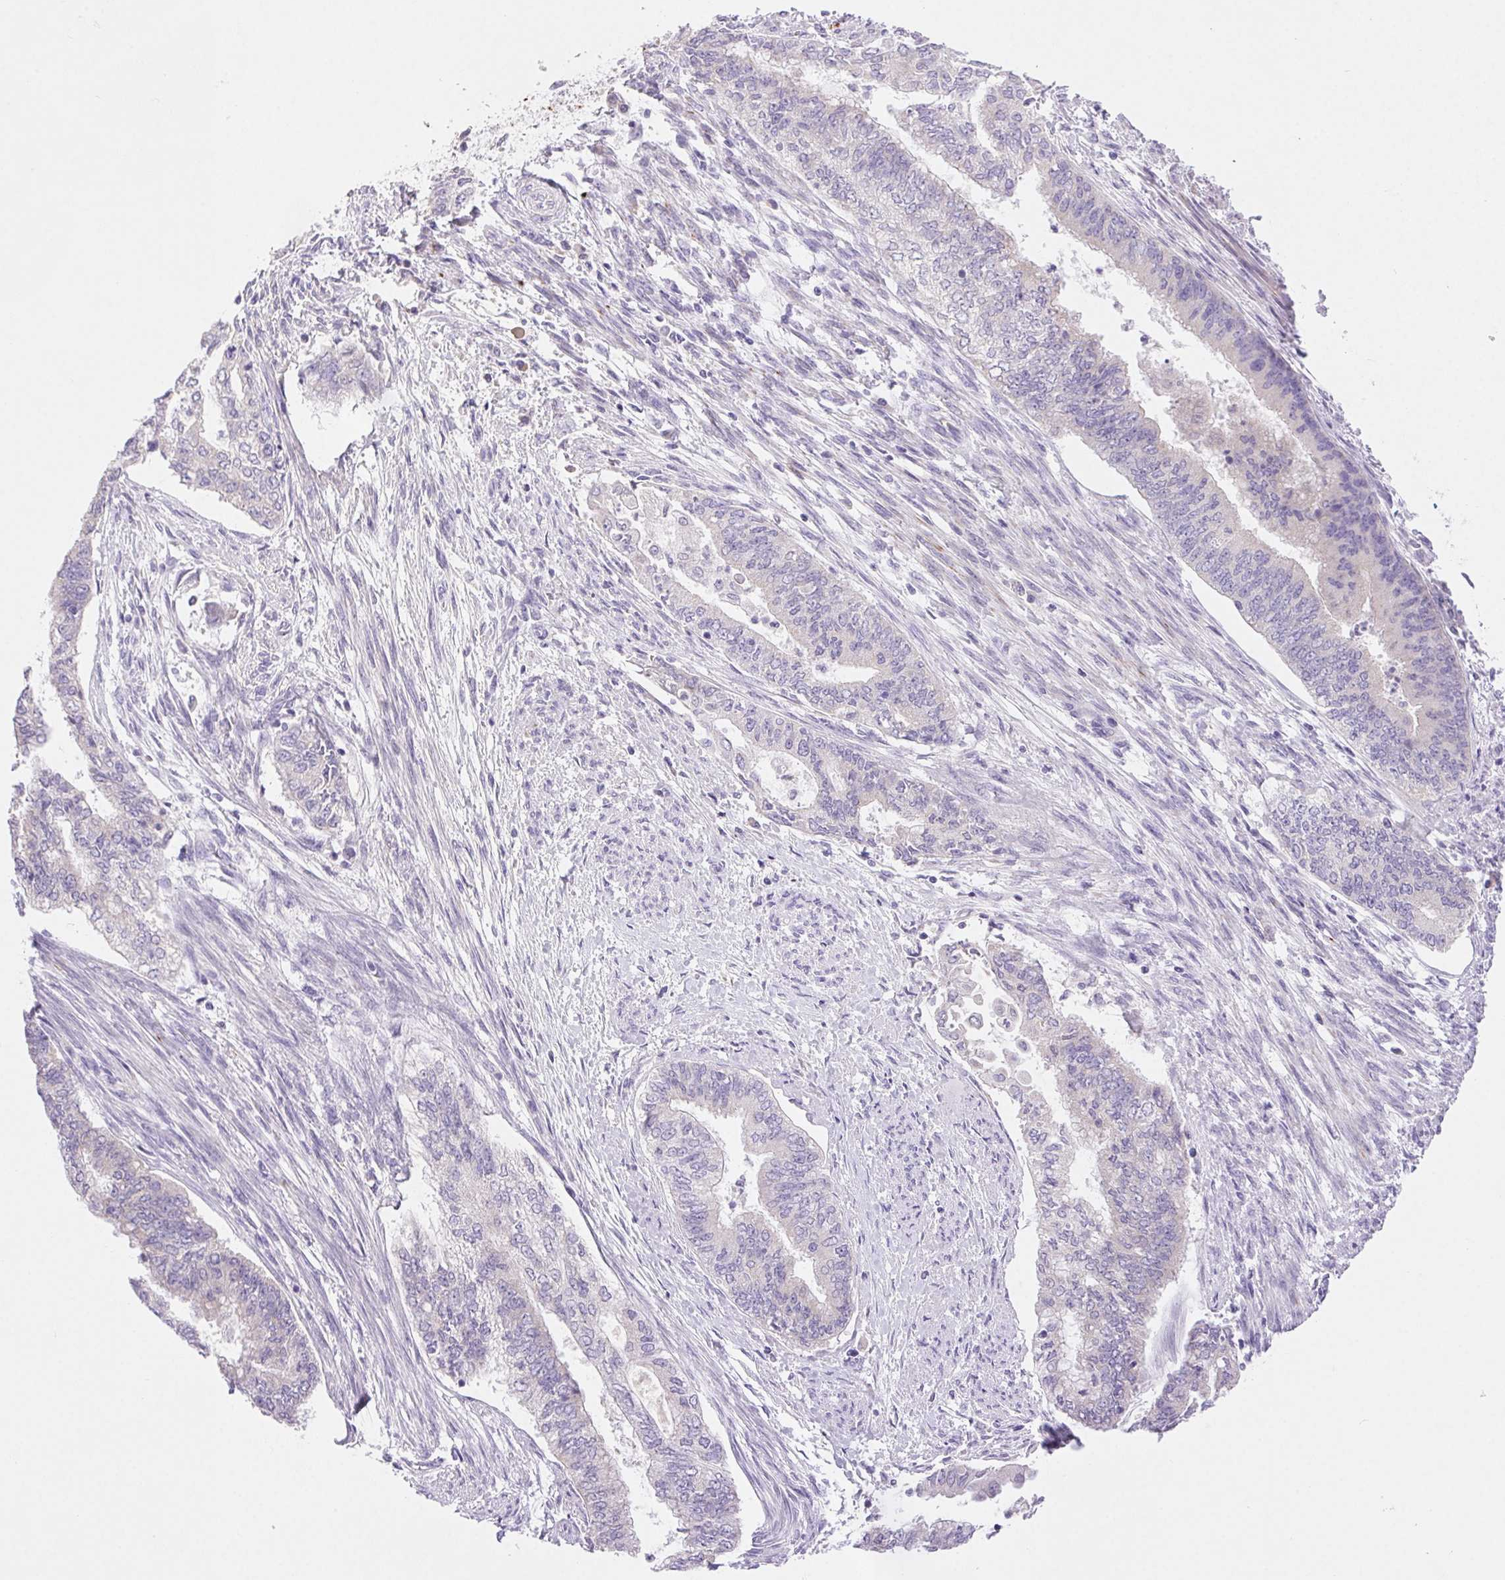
{"staining": {"intensity": "negative", "quantity": "none", "location": "none"}, "tissue": "endometrial cancer", "cell_type": "Tumor cells", "image_type": "cancer", "snomed": [{"axis": "morphology", "description": "Adenocarcinoma, NOS"}, {"axis": "topography", "description": "Endometrium"}], "caption": "DAB immunohistochemical staining of human endometrial adenocarcinoma reveals no significant staining in tumor cells.", "gene": "ARHGAP11B", "patient": {"sex": "female", "age": 65}}